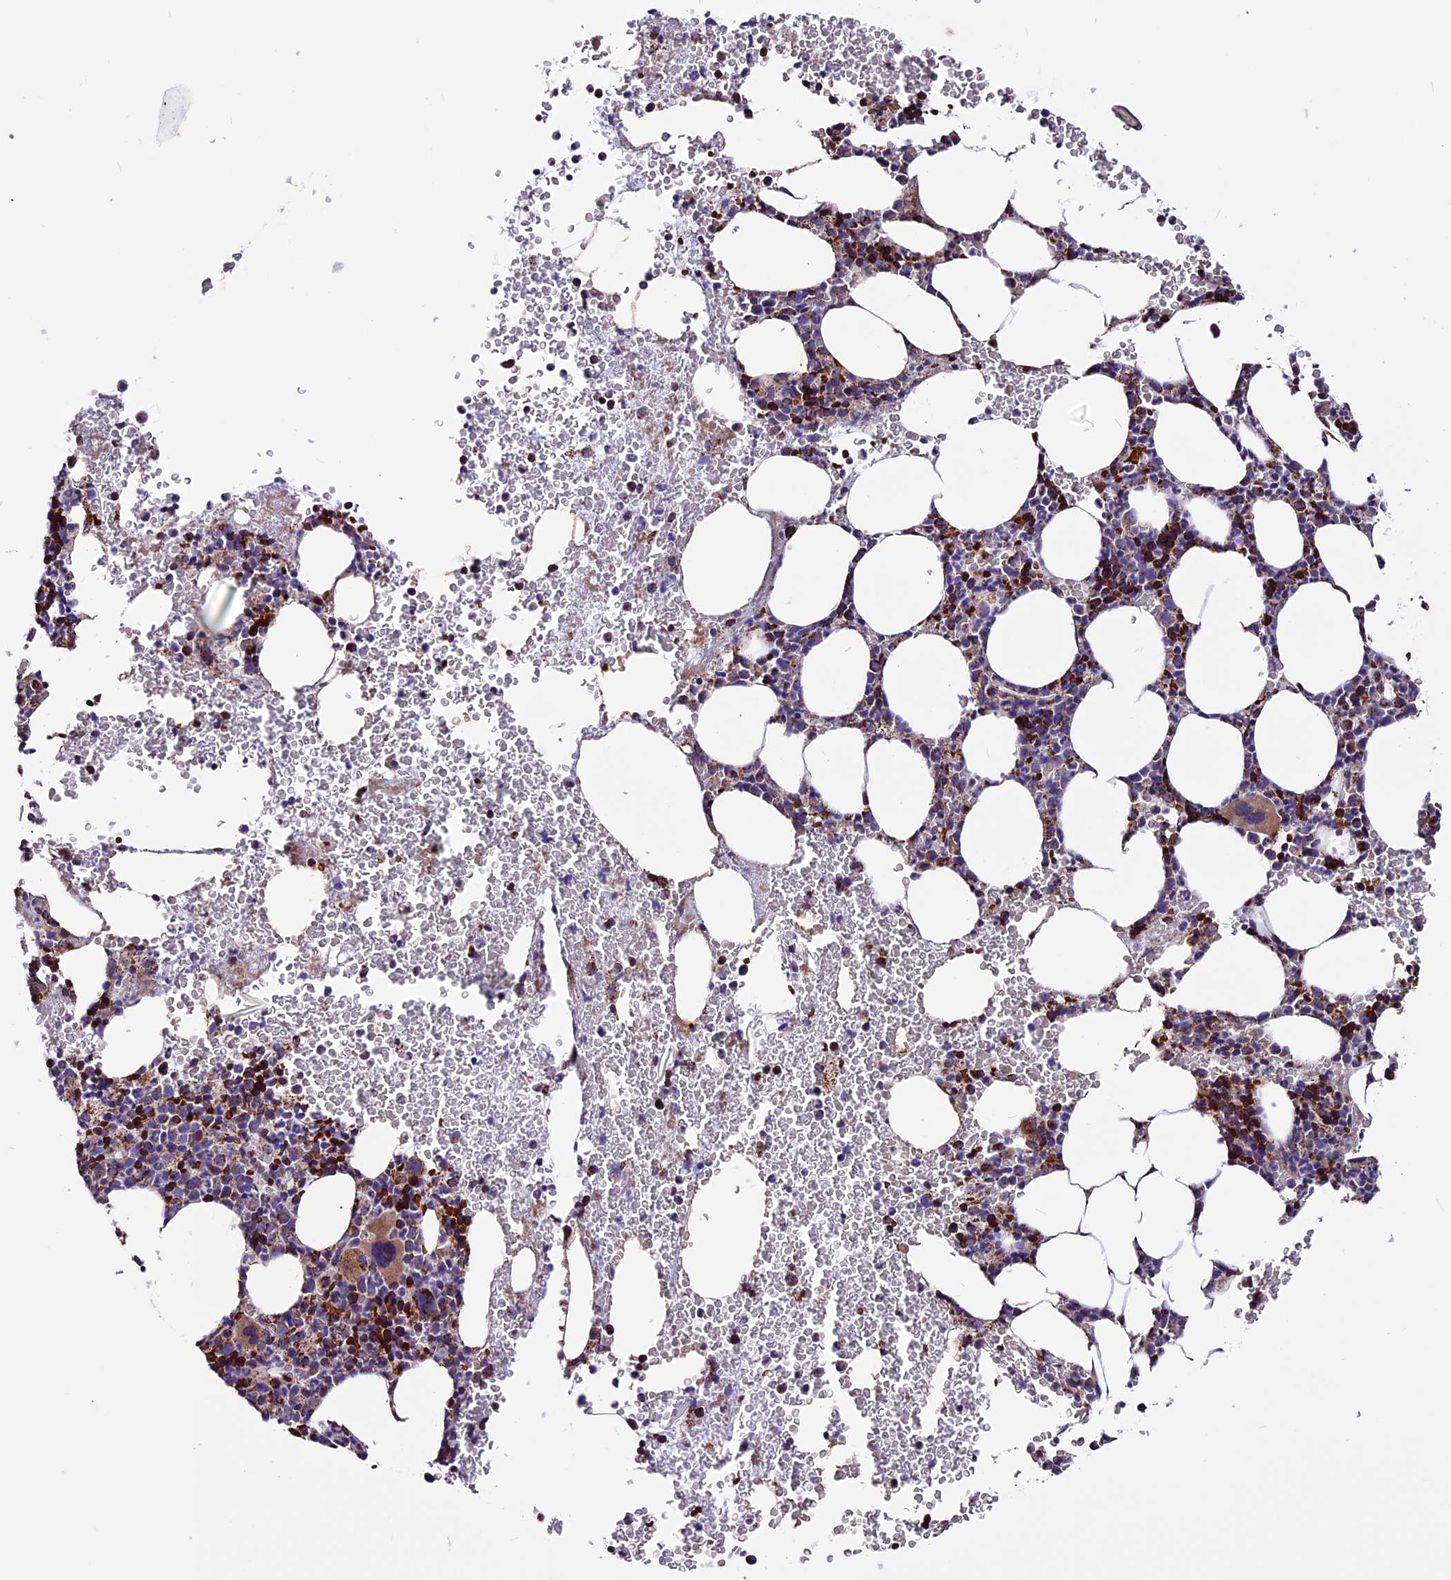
{"staining": {"intensity": "strong", "quantity": "<25%", "location": "cytoplasmic/membranous"}, "tissue": "bone marrow", "cell_type": "Hematopoietic cells", "image_type": "normal", "snomed": [{"axis": "morphology", "description": "Normal tissue, NOS"}, {"axis": "morphology", "description": "Inflammation, NOS"}, {"axis": "topography", "description": "Bone marrow"}], "caption": "The immunohistochemical stain highlights strong cytoplasmic/membranous staining in hematopoietic cells of benign bone marrow.", "gene": "CX3CL1", "patient": {"sex": "female", "age": 78}}